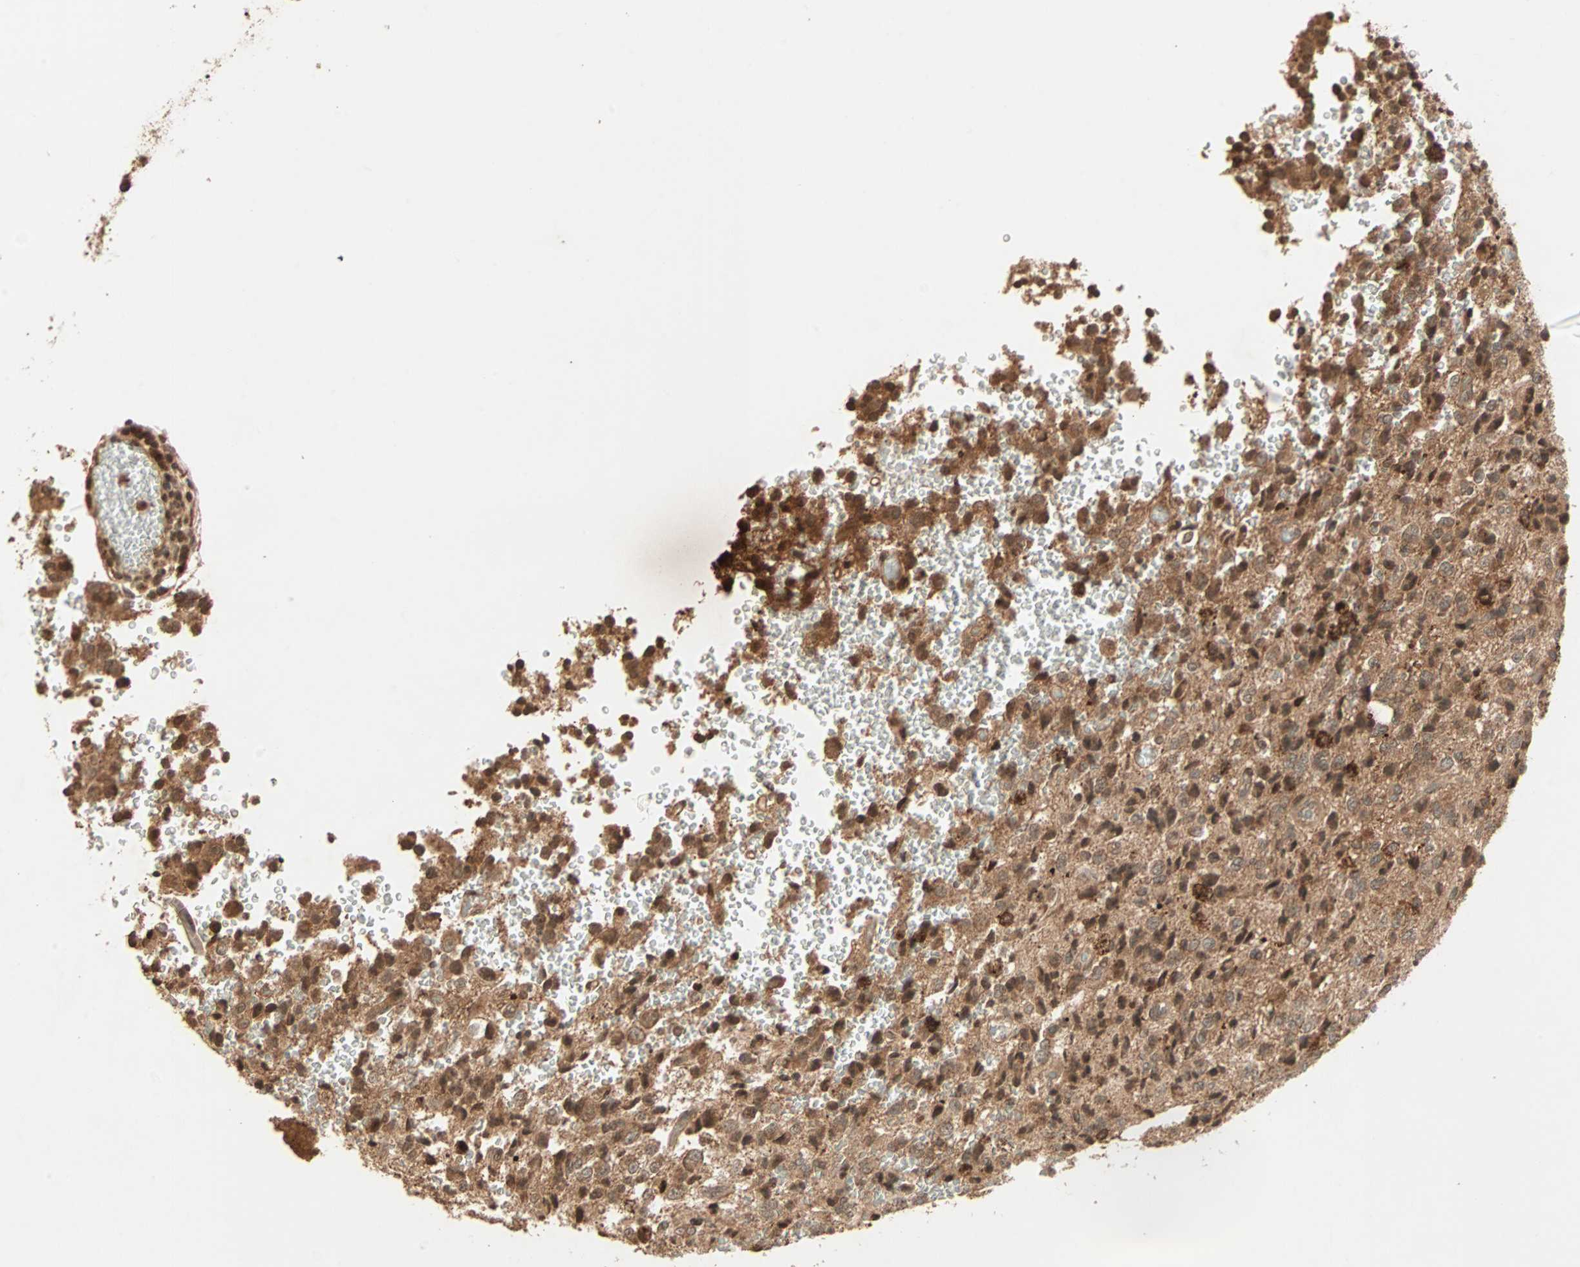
{"staining": {"intensity": "moderate", "quantity": ">75%", "location": "cytoplasmic/membranous"}, "tissue": "glioma", "cell_type": "Tumor cells", "image_type": "cancer", "snomed": [{"axis": "morphology", "description": "Glioma, malignant, High grade"}, {"axis": "topography", "description": "pancreas cauda"}], "caption": "A photomicrograph of glioma stained for a protein exhibits moderate cytoplasmic/membranous brown staining in tumor cells.", "gene": "RFFL", "patient": {"sex": "male", "age": 60}}